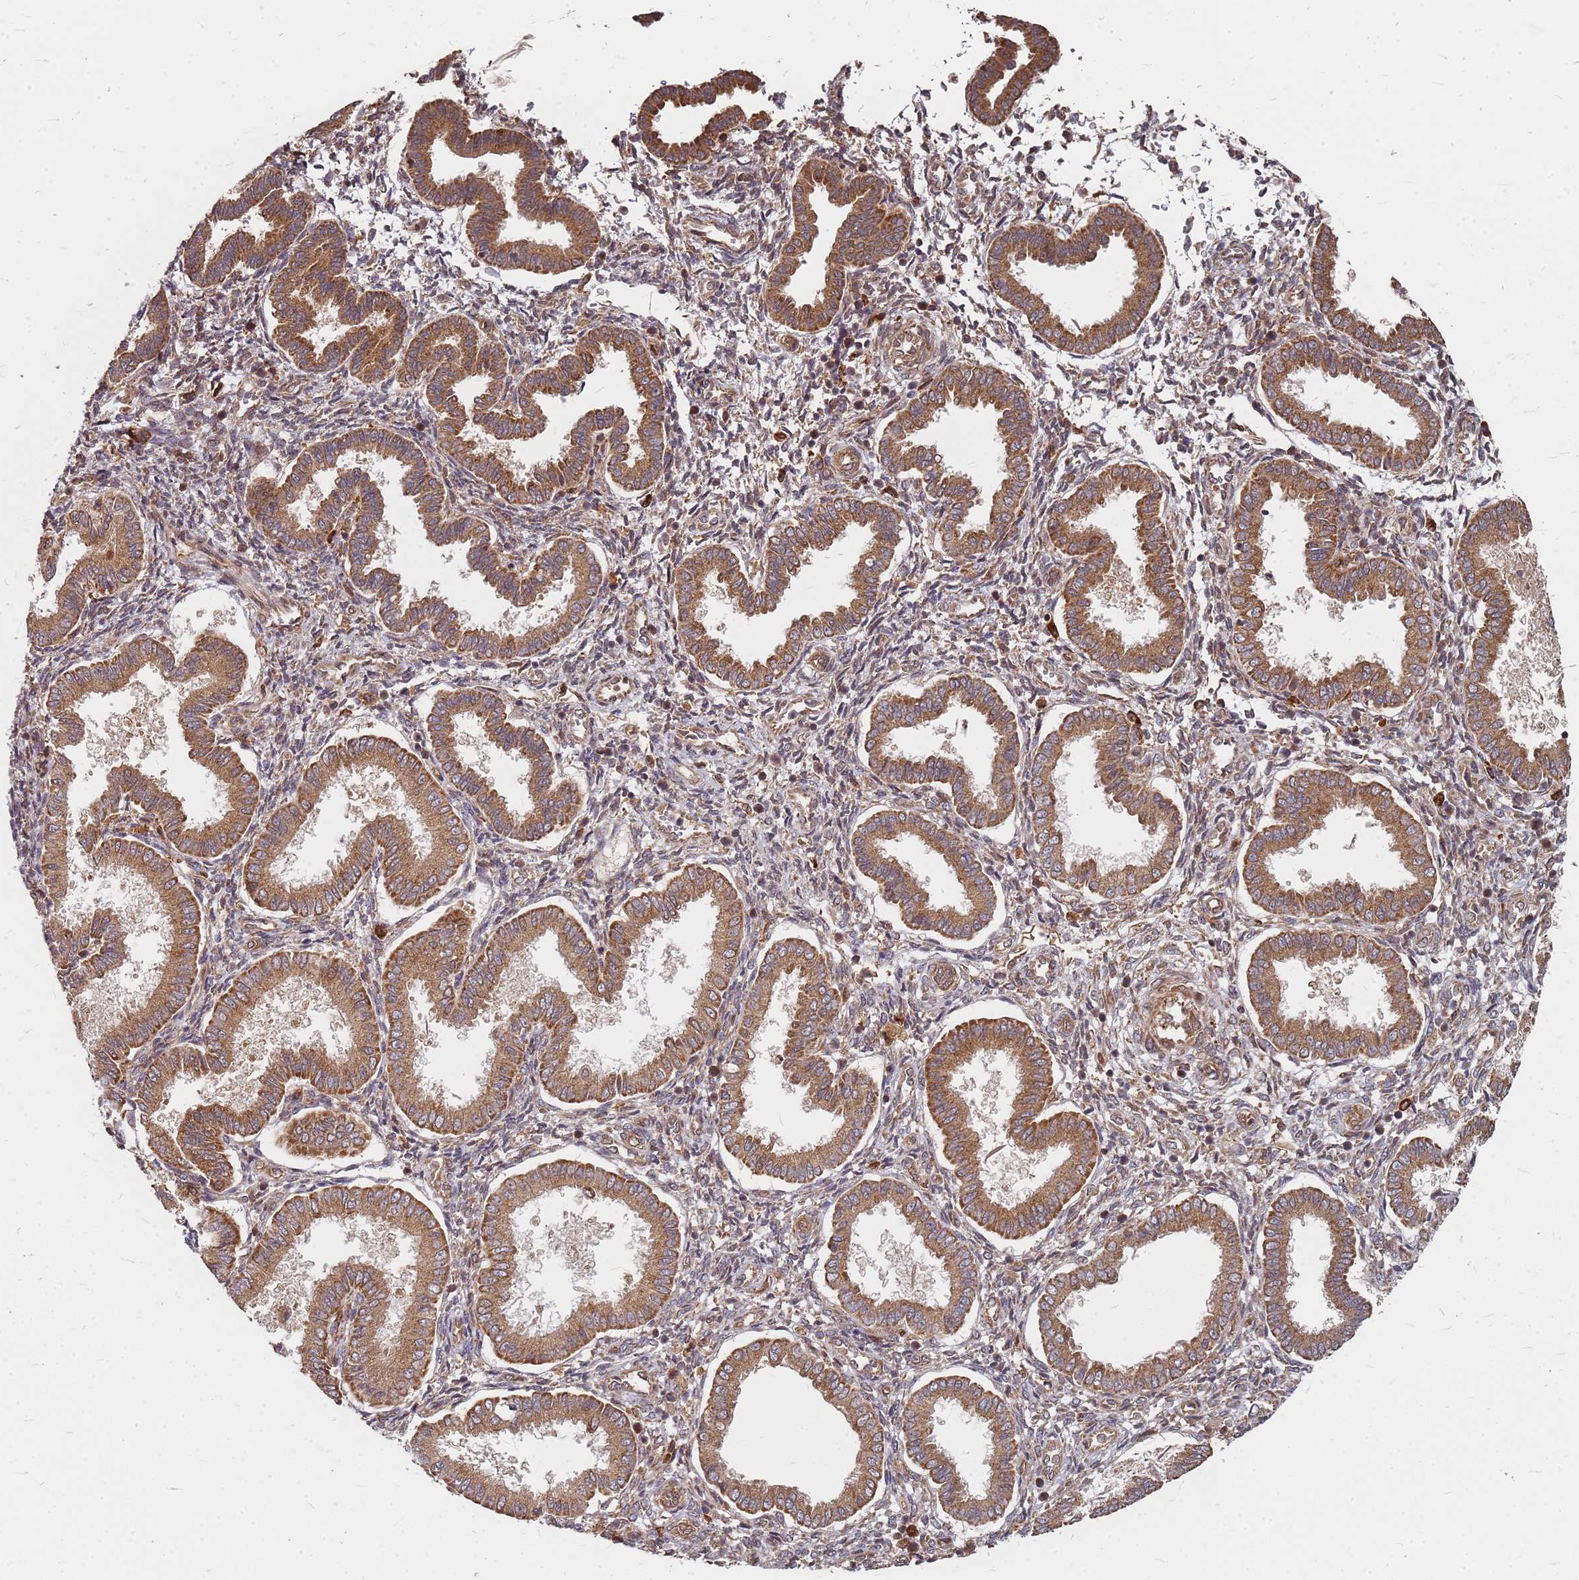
{"staining": {"intensity": "moderate", "quantity": ">75%", "location": "cytoplasmic/membranous"}, "tissue": "endometrium", "cell_type": "Cells in endometrial stroma", "image_type": "normal", "snomed": [{"axis": "morphology", "description": "Normal tissue, NOS"}, {"axis": "topography", "description": "Endometrium"}], "caption": "A high-resolution photomicrograph shows immunohistochemistry (IHC) staining of benign endometrium, which displays moderate cytoplasmic/membranous expression in about >75% of cells in endometrial stroma.", "gene": "TRABD", "patient": {"sex": "female", "age": 24}}